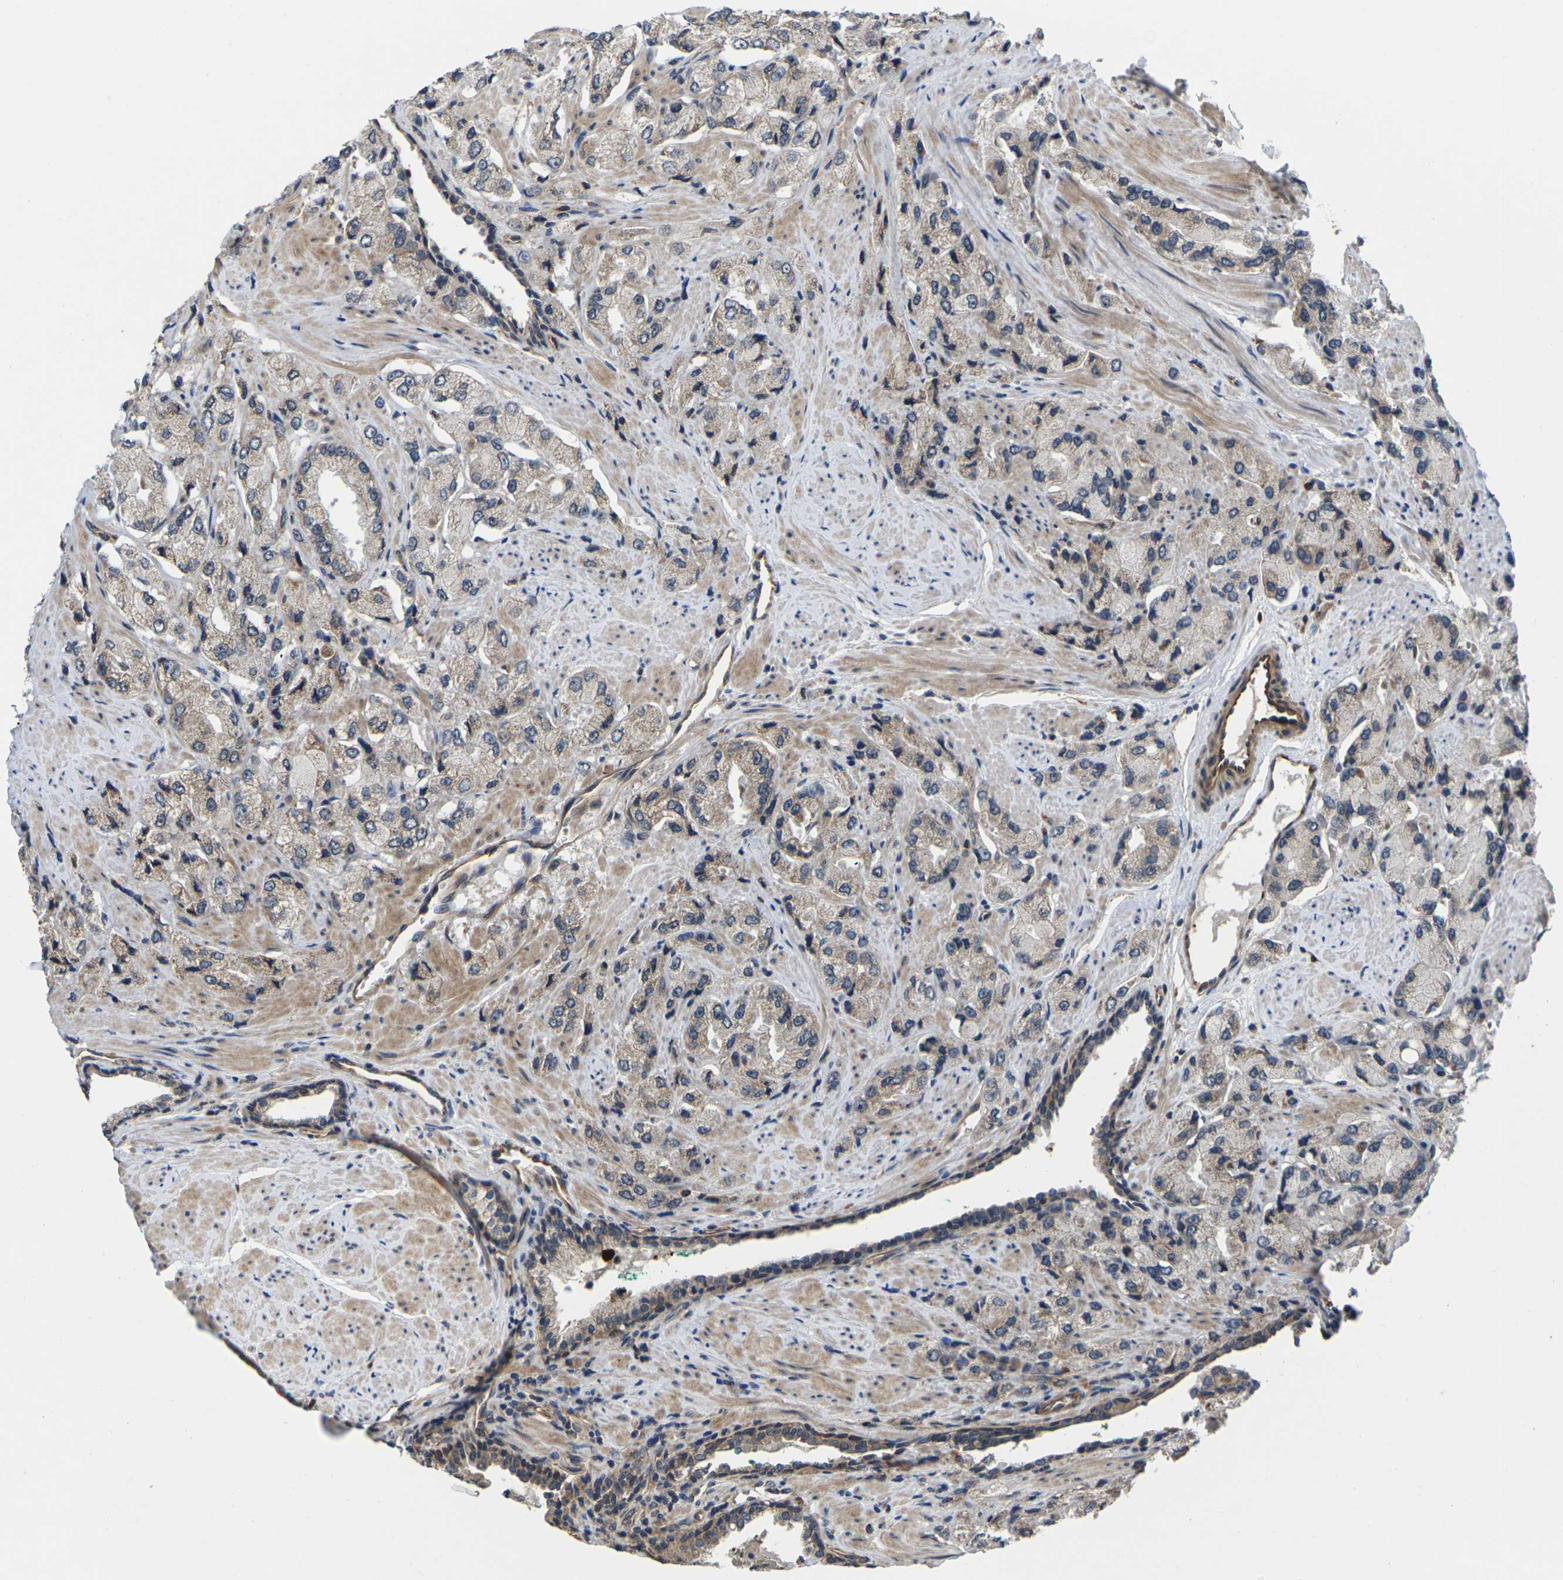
{"staining": {"intensity": "weak", "quantity": ">75%", "location": "cytoplasmic/membranous"}, "tissue": "prostate cancer", "cell_type": "Tumor cells", "image_type": "cancer", "snomed": [{"axis": "morphology", "description": "Adenocarcinoma, High grade"}, {"axis": "topography", "description": "Prostate"}], "caption": "Prostate cancer (adenocarcinoma (high-grade)) was stained to show a protein in brown. There is low levels of weak cytoplasmic/membranous expression in about >75% of tumor cells. (Brightfield microscopy of DAB IHC at high magnification).", "gene": "DKK2", "patient": {"sex": "male", "age": 58}}